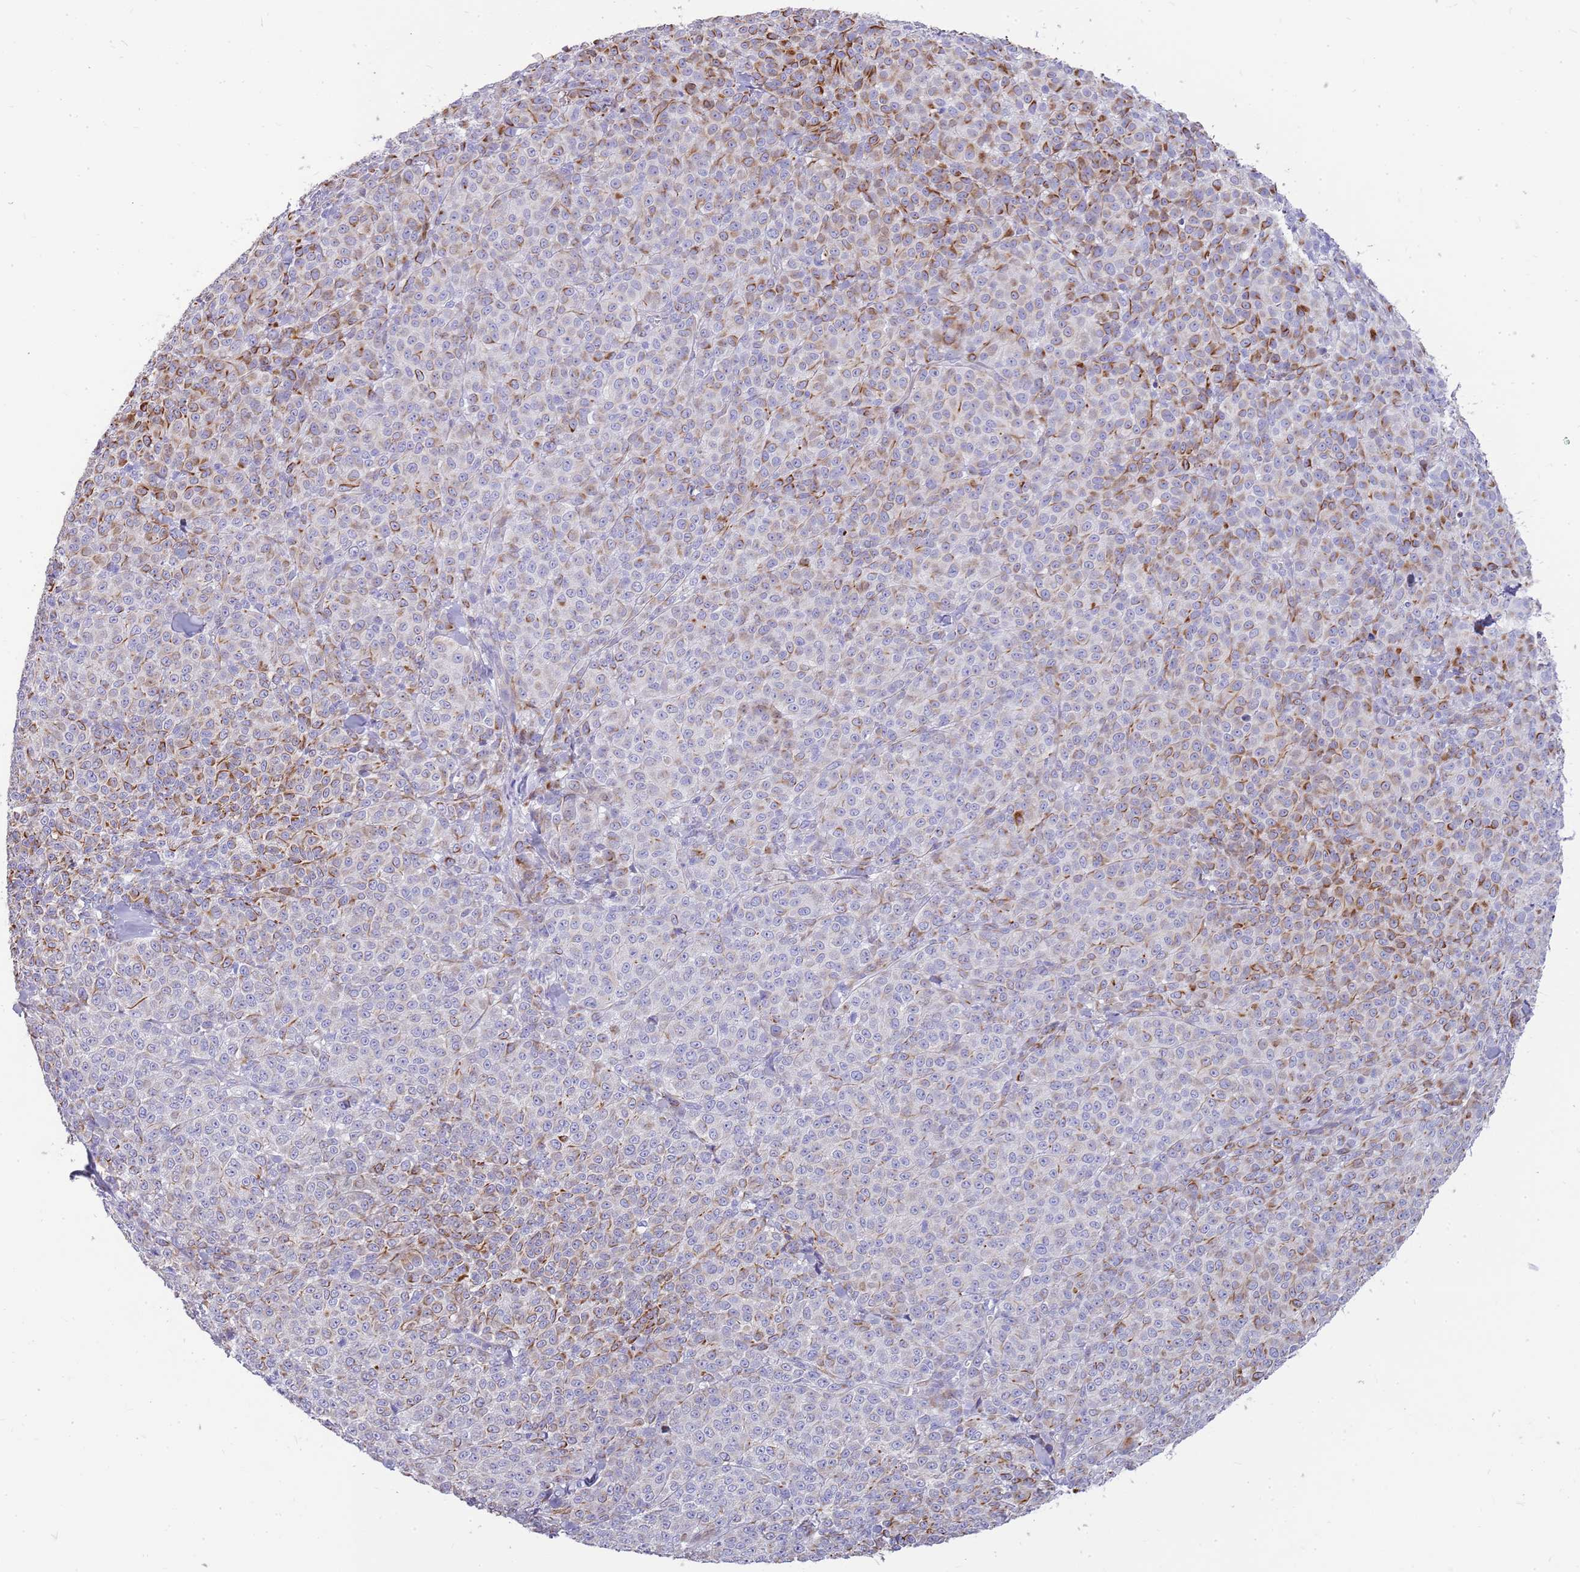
{"staining": {"intensity": "moderate", "quantity": "<25%", "location": "cytoplasmic/membranous"}, "tissue": "melanoma", "cell_type": "Tumor cells", "image_type": "cancer", "snomed": [{"axis": "morphology", "description": "Normal tissue, NOS"}, {"axis": "morphology", "description": "Malignant melanoma, NOS"}, {"axis": "topography", "description": "Skin"}], "caption": "Brown immunohistochemical staining in human malignant melanoma reveals moderate cytoplasmic/membranous positivity in approximately <25% of tumor cells.", "gene": "ZDHHC1", "patient": {"sex": "female", "age": 34}}